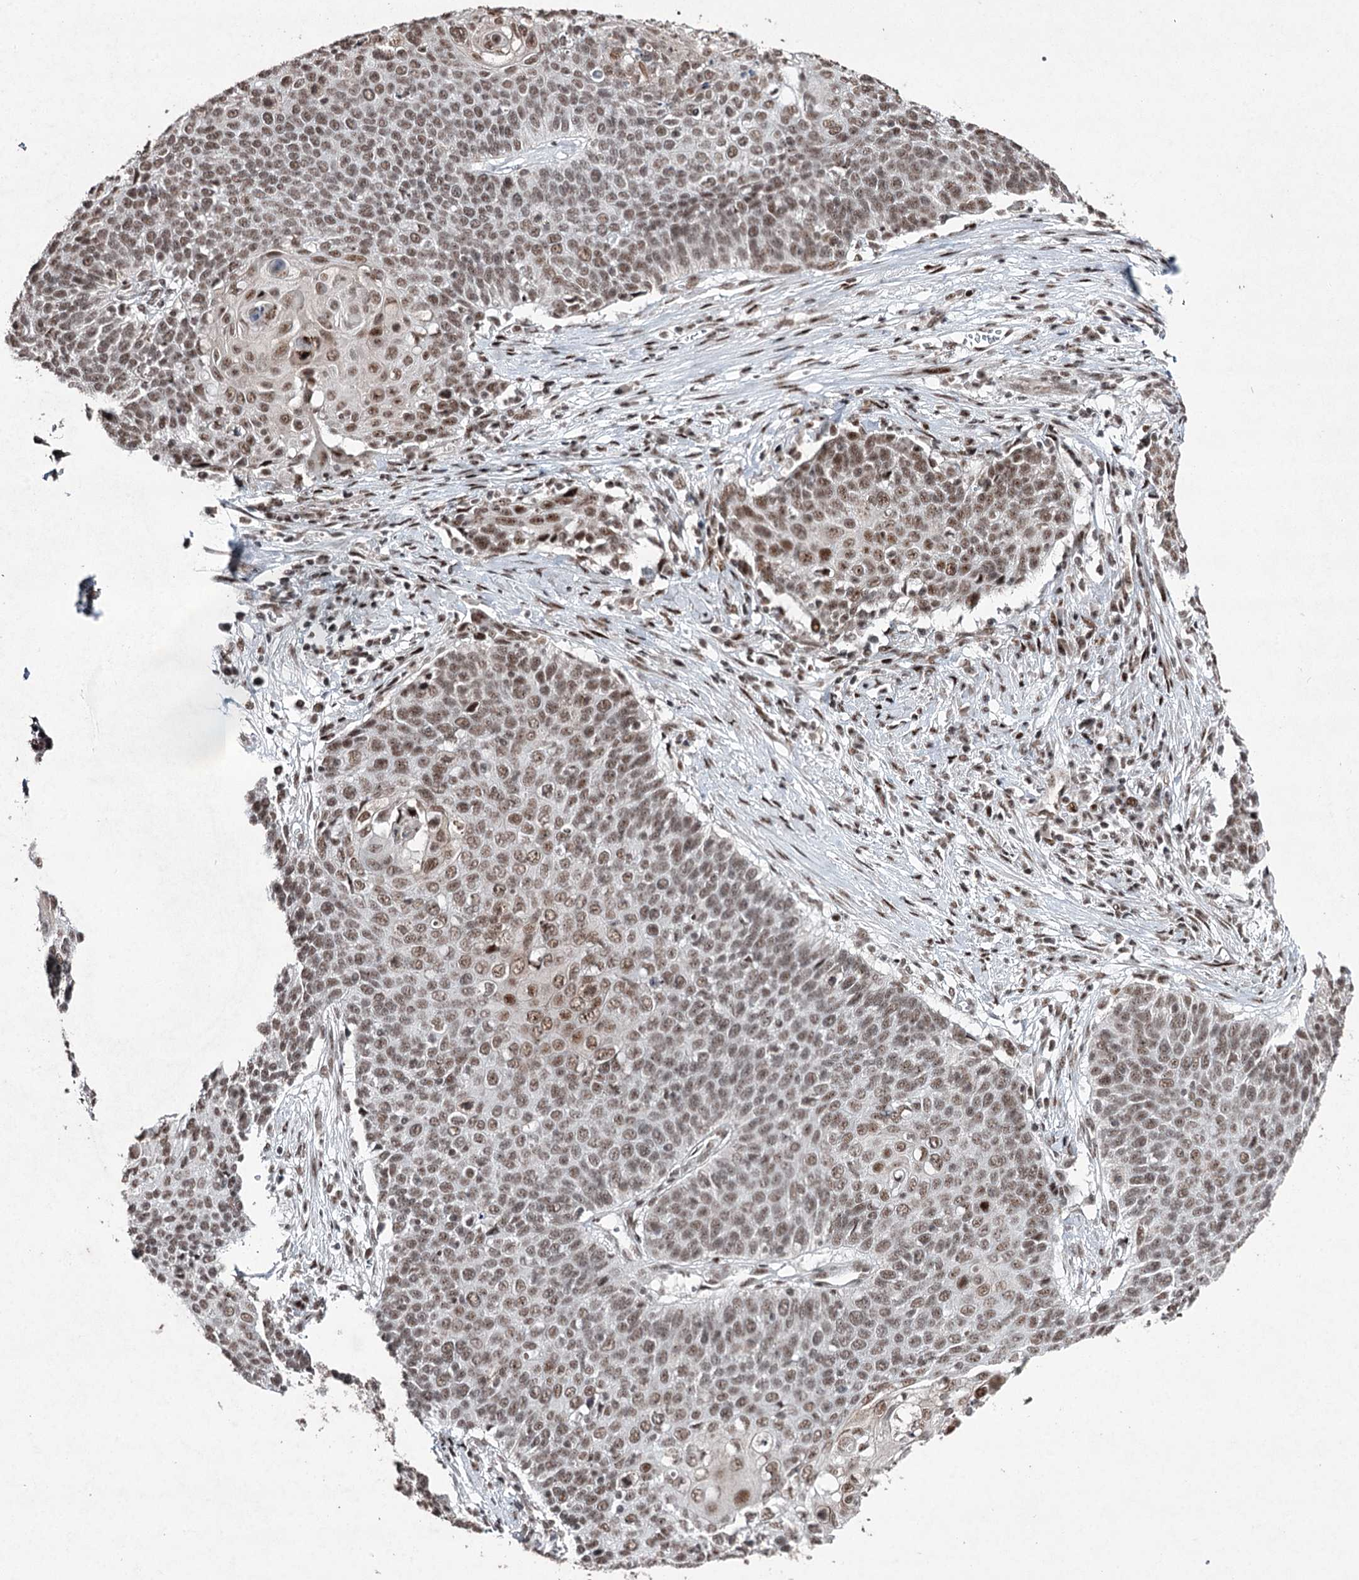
{"staining": {"intensity": "moderate", "quantity": ">75%", "location": "nuclear"}, "tissue": "cervical cancer", "cell_type": "Tumor cells", "image_type": "cancer", "snomed": [{"axis": "morphology", "description": "Squamous cell carcinoma, NOS"}, {"axis": "topography", "description": "Cervix"}], "caption": "High-magnification brightfield microscopy of cervical cancer stained with DAB (3,3'-diaminobenzidine) (brown) and counterstained with hematoxylin (blue). tumor cells exhibit moderate nuclear positivity is present in about>75% of cells. (DAB = brown stain, brightfield microscopy at high magnification).", "gene": "PDCD4", "patient": {"sex": "female", "age": 39}}